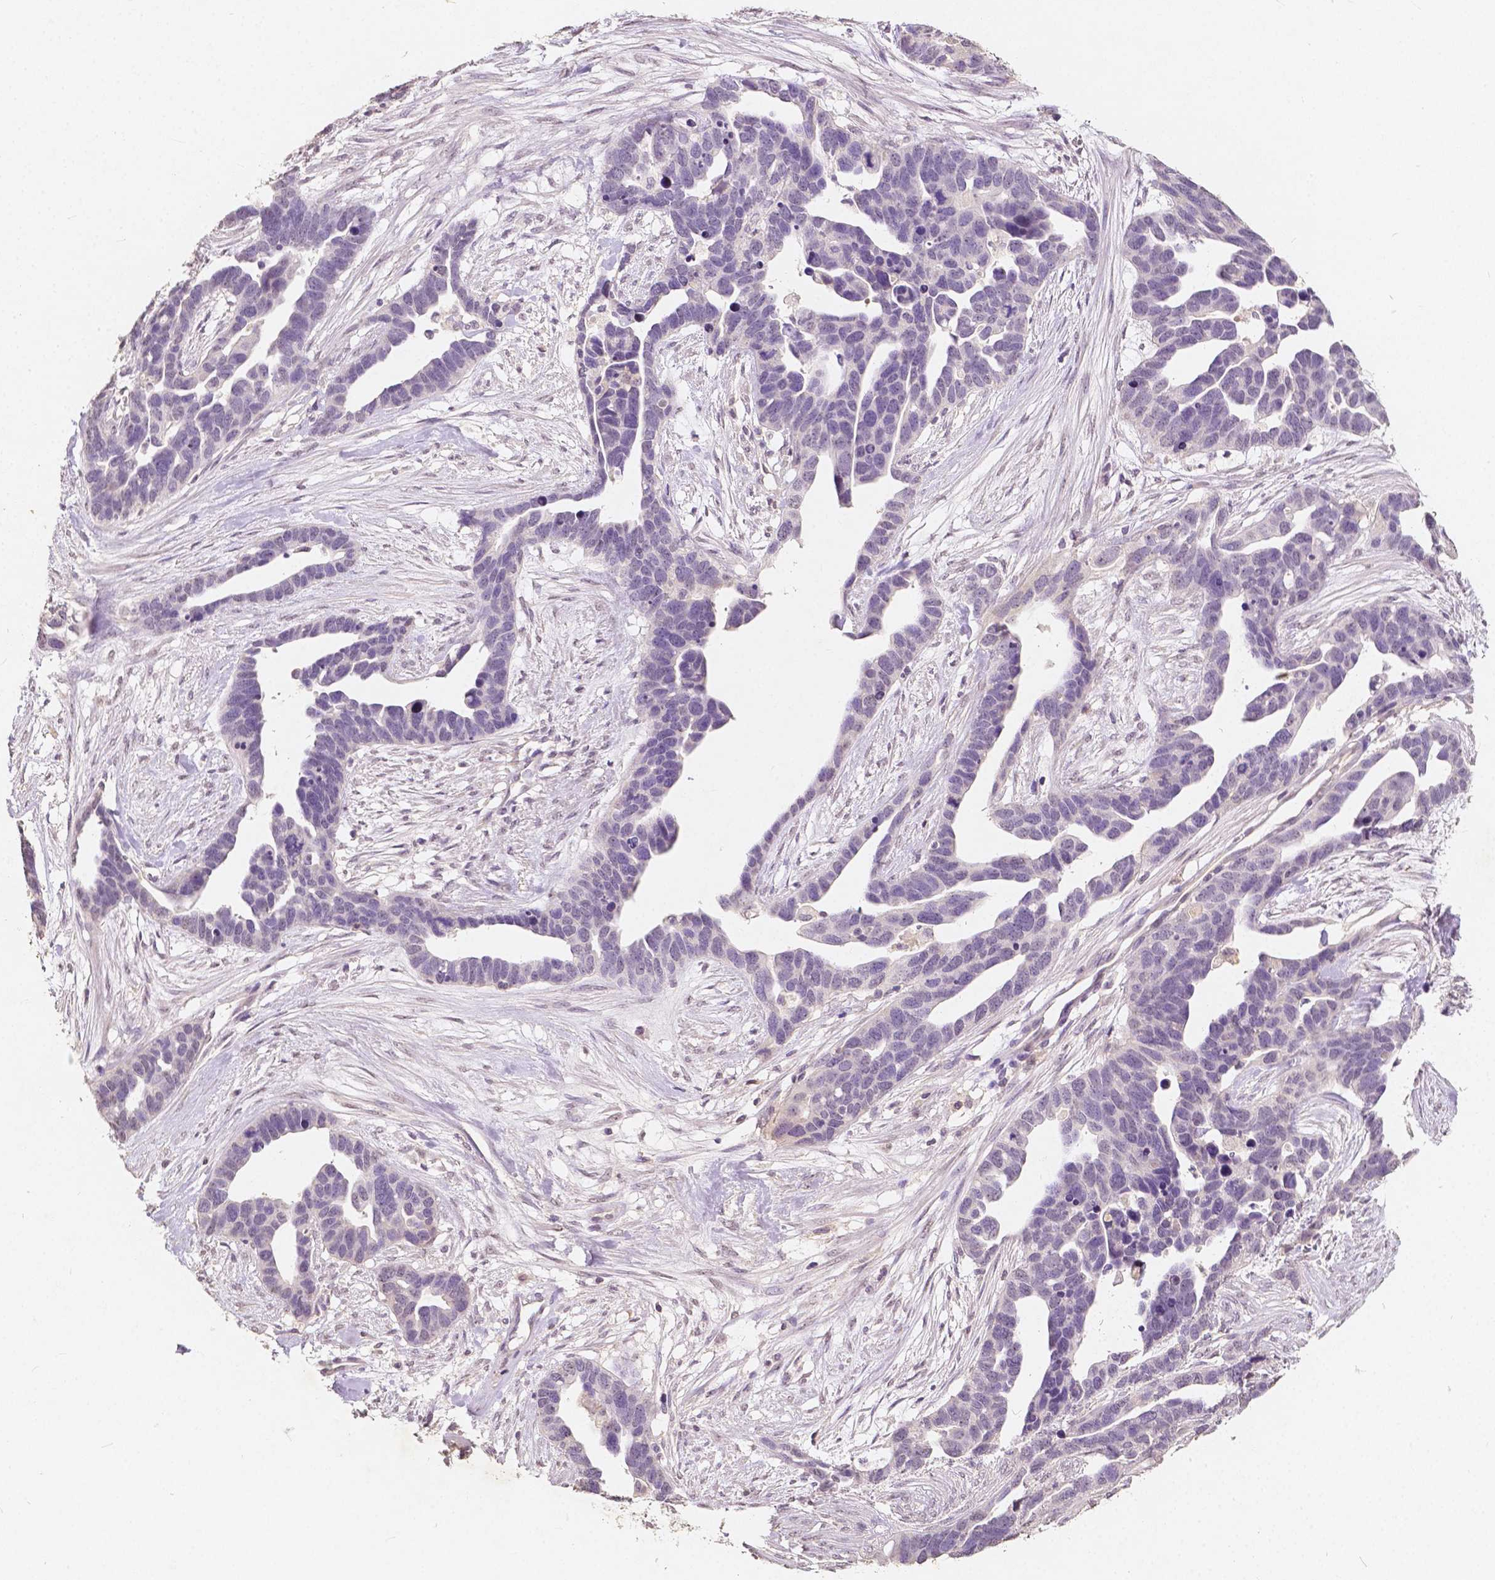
{"staining": {"intensity": "negative", "quantity": "none", "location": "none"}, "tissue": "ovarian cancer", "cell_type": "Tumor cells", "image_type": "cancer", "snomed": [{"axis": "morphology", "description": "Cystadenocarcinoma, serous, NOS"}, {"axis": "topography", "description": "Ovary"}], "caption": "A histopathology image of serous cystadenocarcinoma (ovarian) stained for a protein reveals no brown staining in tumor cells. The staining was performed using DAB (3,3'-diaminobenzidine) to visualize the protein expression in brown, while the nuclei were stained in blue with hematoxylin (Magnification: 20x).", "gene": "SOX15", "patient": {"sex": "female", "age": 54}}